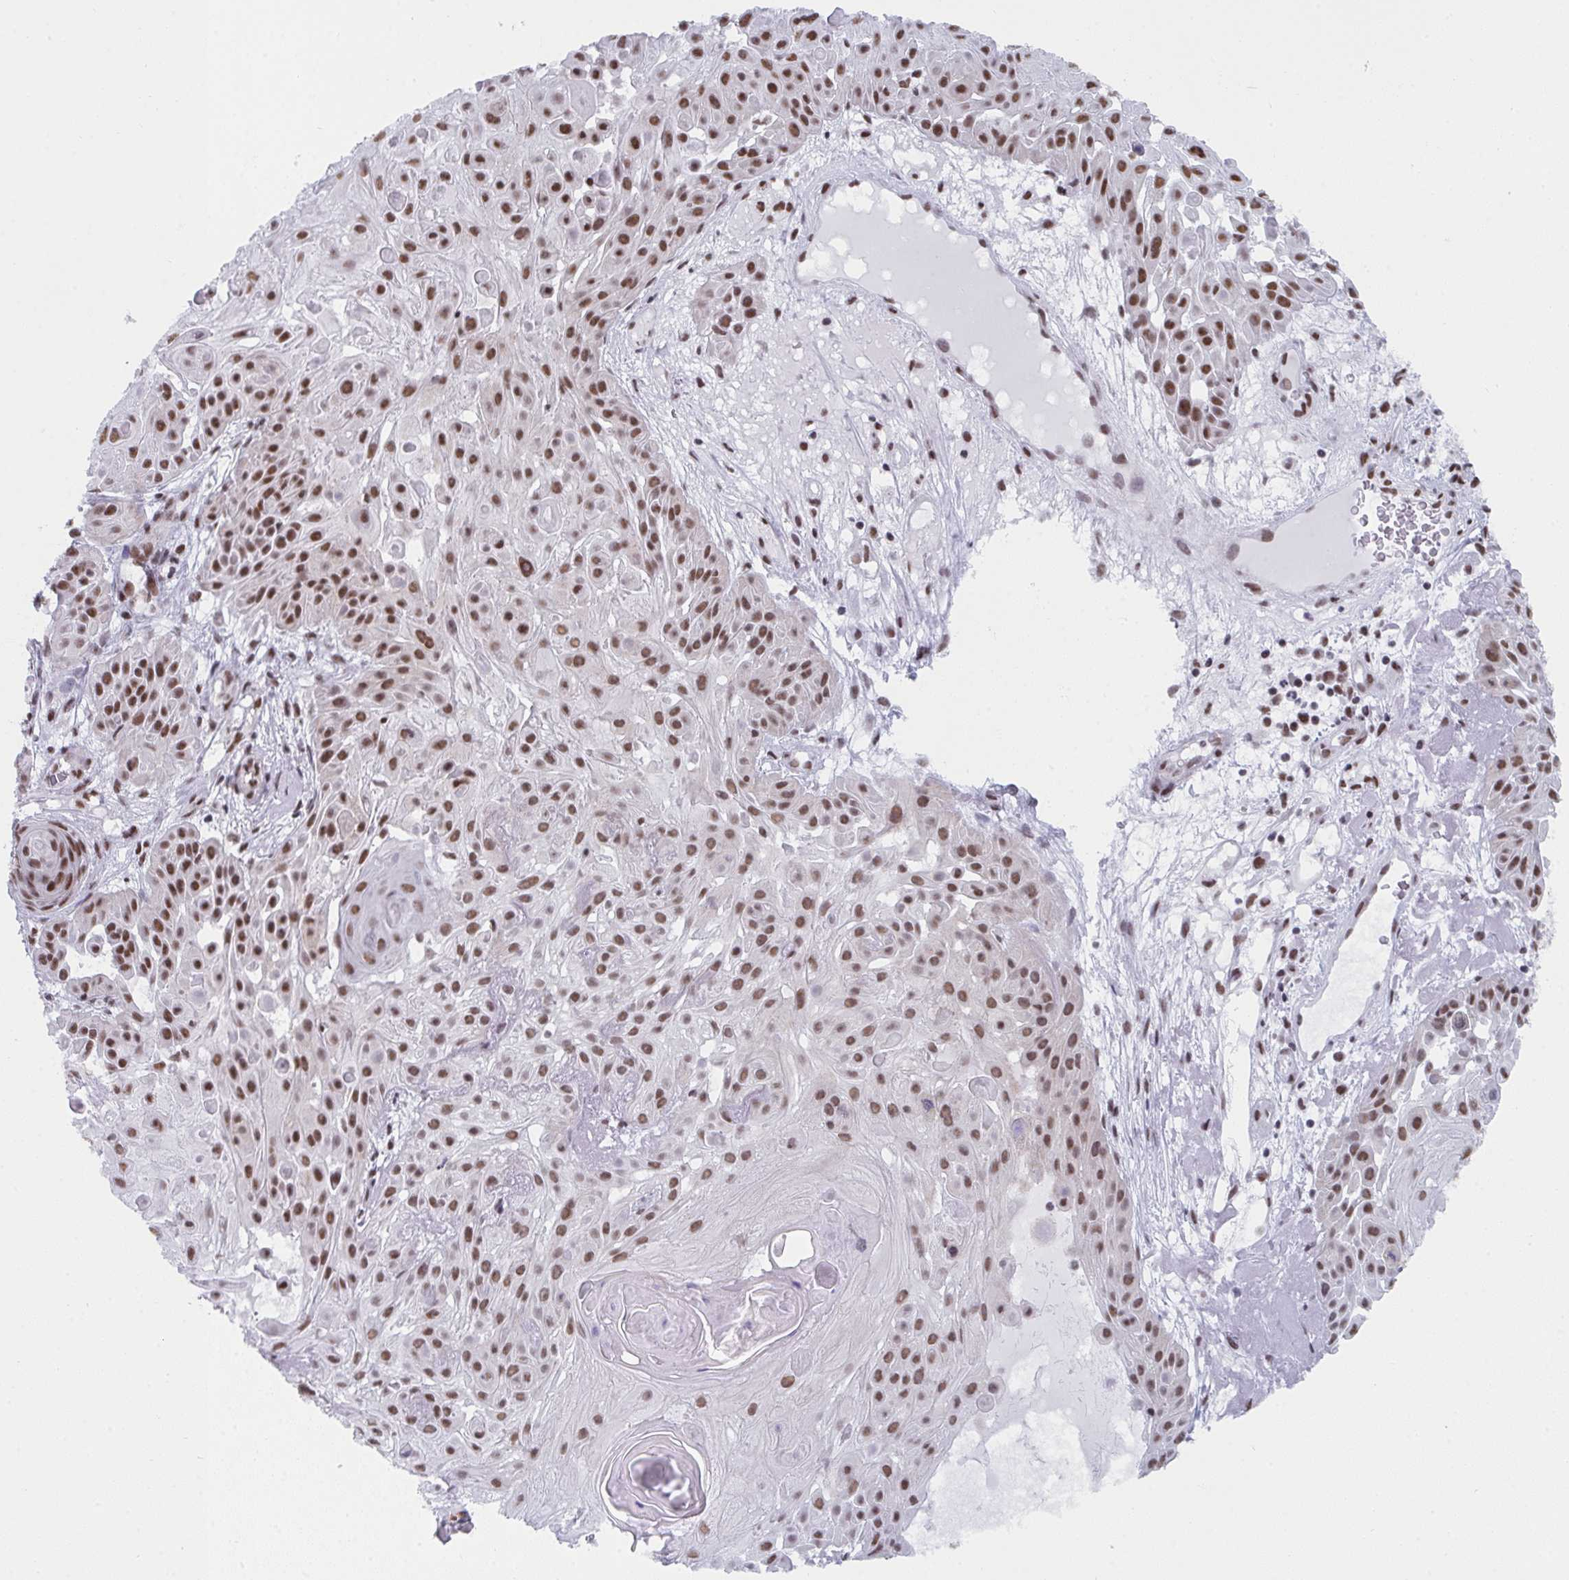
{"staining": {"intensity": "moderate", "quantity": ">75%", "location": "nuclear"}, "tissue": "skin cancer", "cell_type": "Tumor cells", "image_type": "cancer", "snomed": [{"axis": "morphology", "description": "Squamous cell carcinoma, NOS"}, {"axis": "topography", "description": "Skin"}], "caption": "A medium amount of moderate nuclear positivity is appreciated in approximately >75% of tumor cells in skin cancer tissue.", "gene": "SNRNP70", "patient": {"sex": "male", "age": 91}}